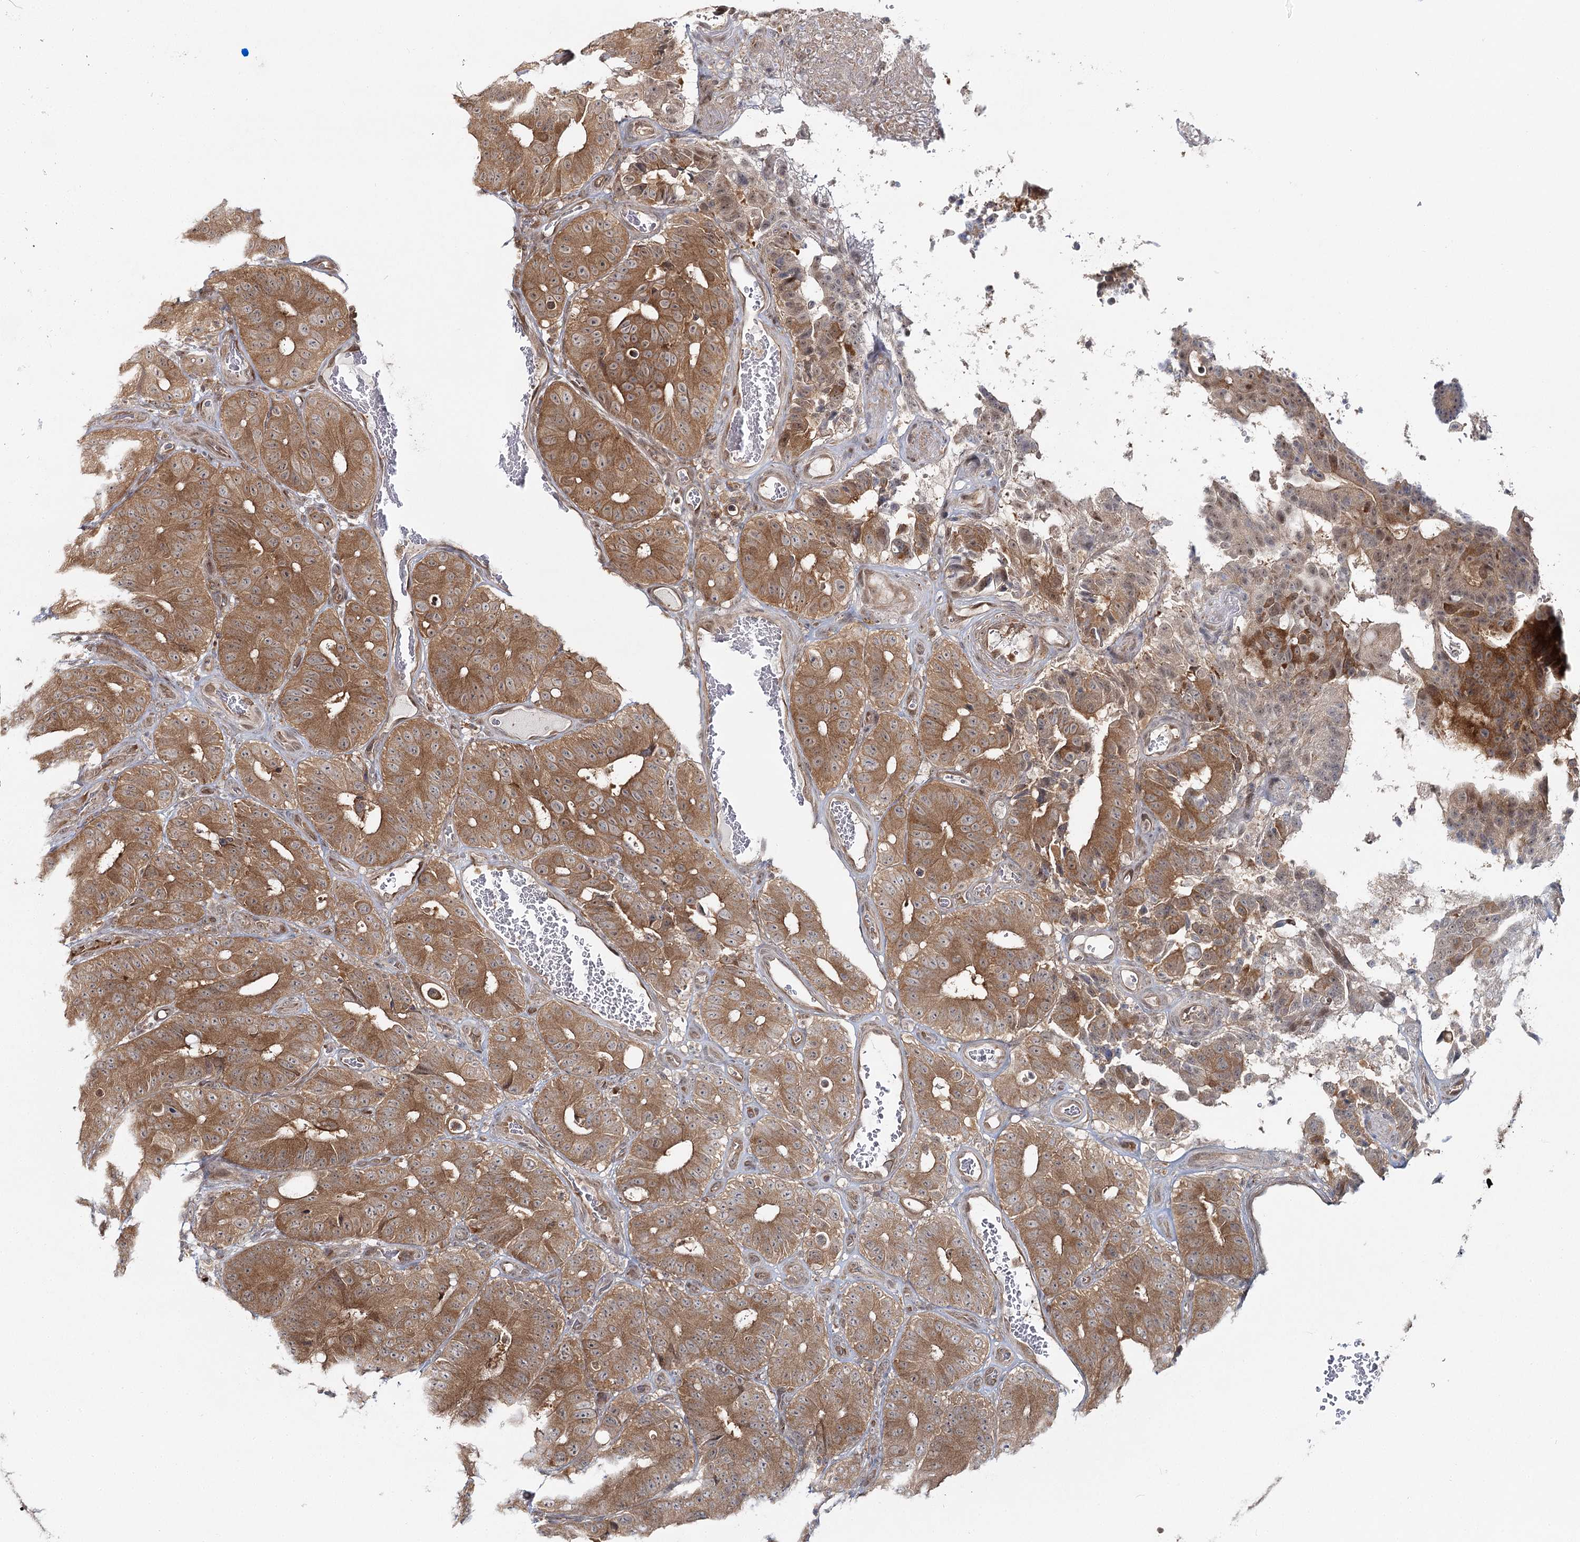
{"staining": {"intensity": "moderate", "quantity": ">75%", "location": "cytoplasmic/membranous"}, "tissue": "colorectal cancer", "cell_type": "Tumor cells", "image_type": "cancer", "snomed": [{"axis": "morphology", "description": "Adenocarcinoma, NOS"}, {"axis": "topography", "description": "Colon"}], "caption": "IHC micrograph of colorectal cancer (adenocarcinoma) stained for a protein (brown), which exhibits medium levels of moderate cytoplasmic/membranous expression in about >75% of tumor cells.", "gene": "FAM120B", "patient": {"sex": "male", "age": 83}}